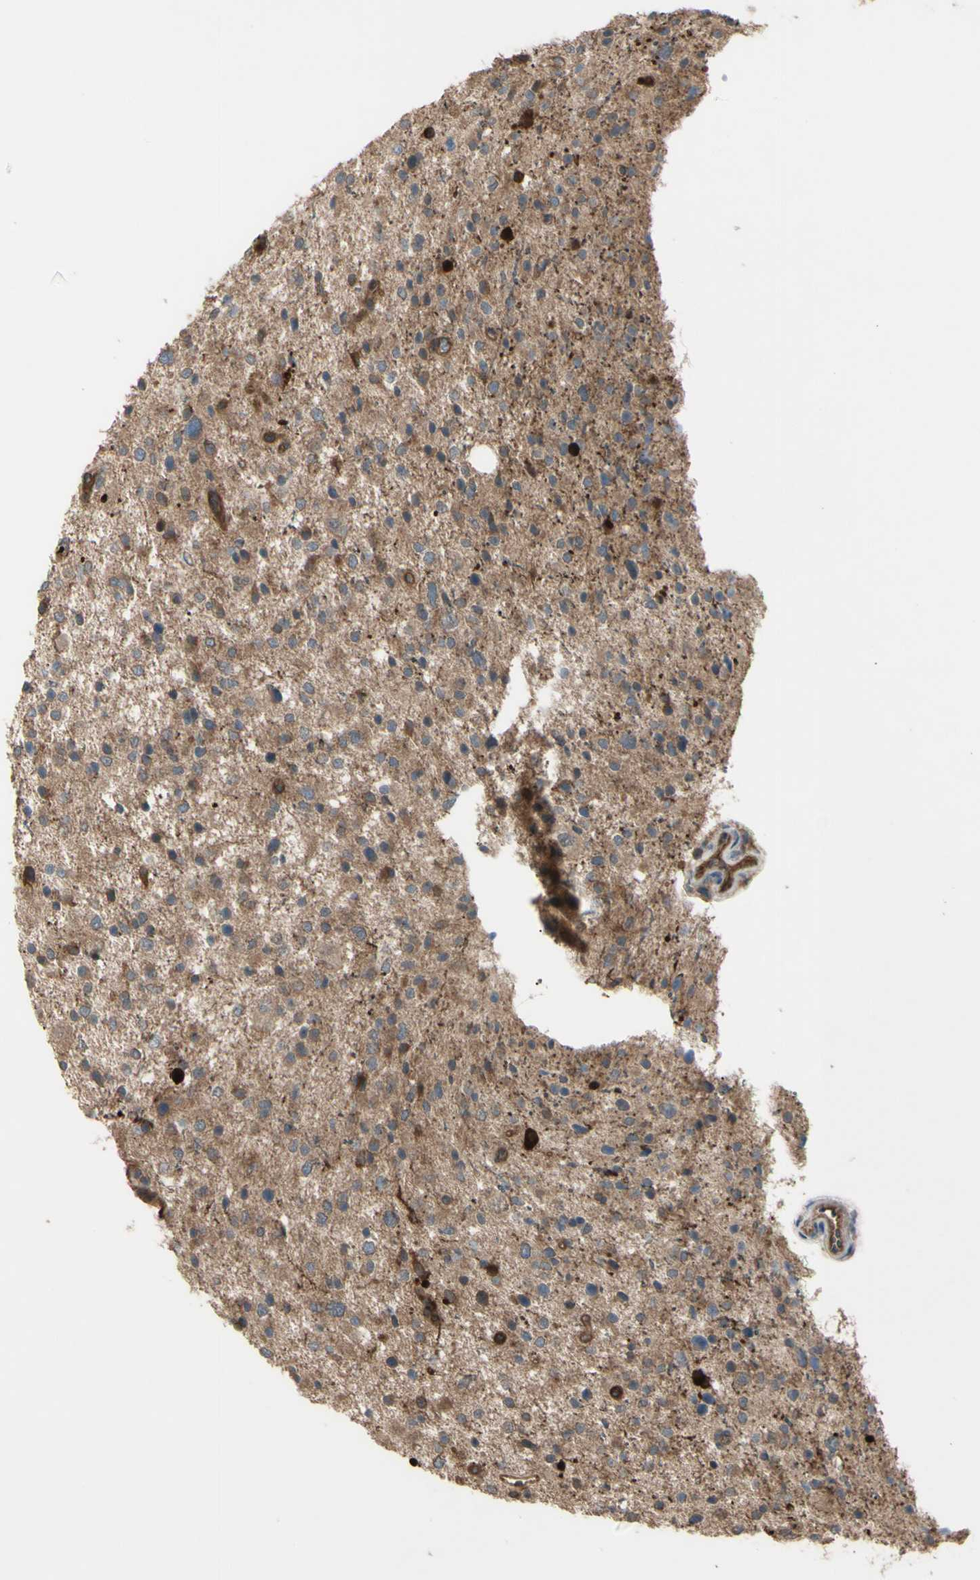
{"staining": {"intensity": "moderate", "quantity": ">75%", "location": "cytoplasmic/membranous"}, "tissue": "glioma", "cell_type": "Tumor cells", "image_type": "cancer", "snomed": [{"axis": "morphology", "description": "Glioma, malignant, Low grade"}, {"axis": "topography", "description": "Brain"}], "caption": "Immunohistochemical staining of glioma displays moderate cytoplasmic/membranous protein expression in about >75% of tumor cells.", "gene": "PTPN12", "patient": {"sex": "female", "age": 37}}